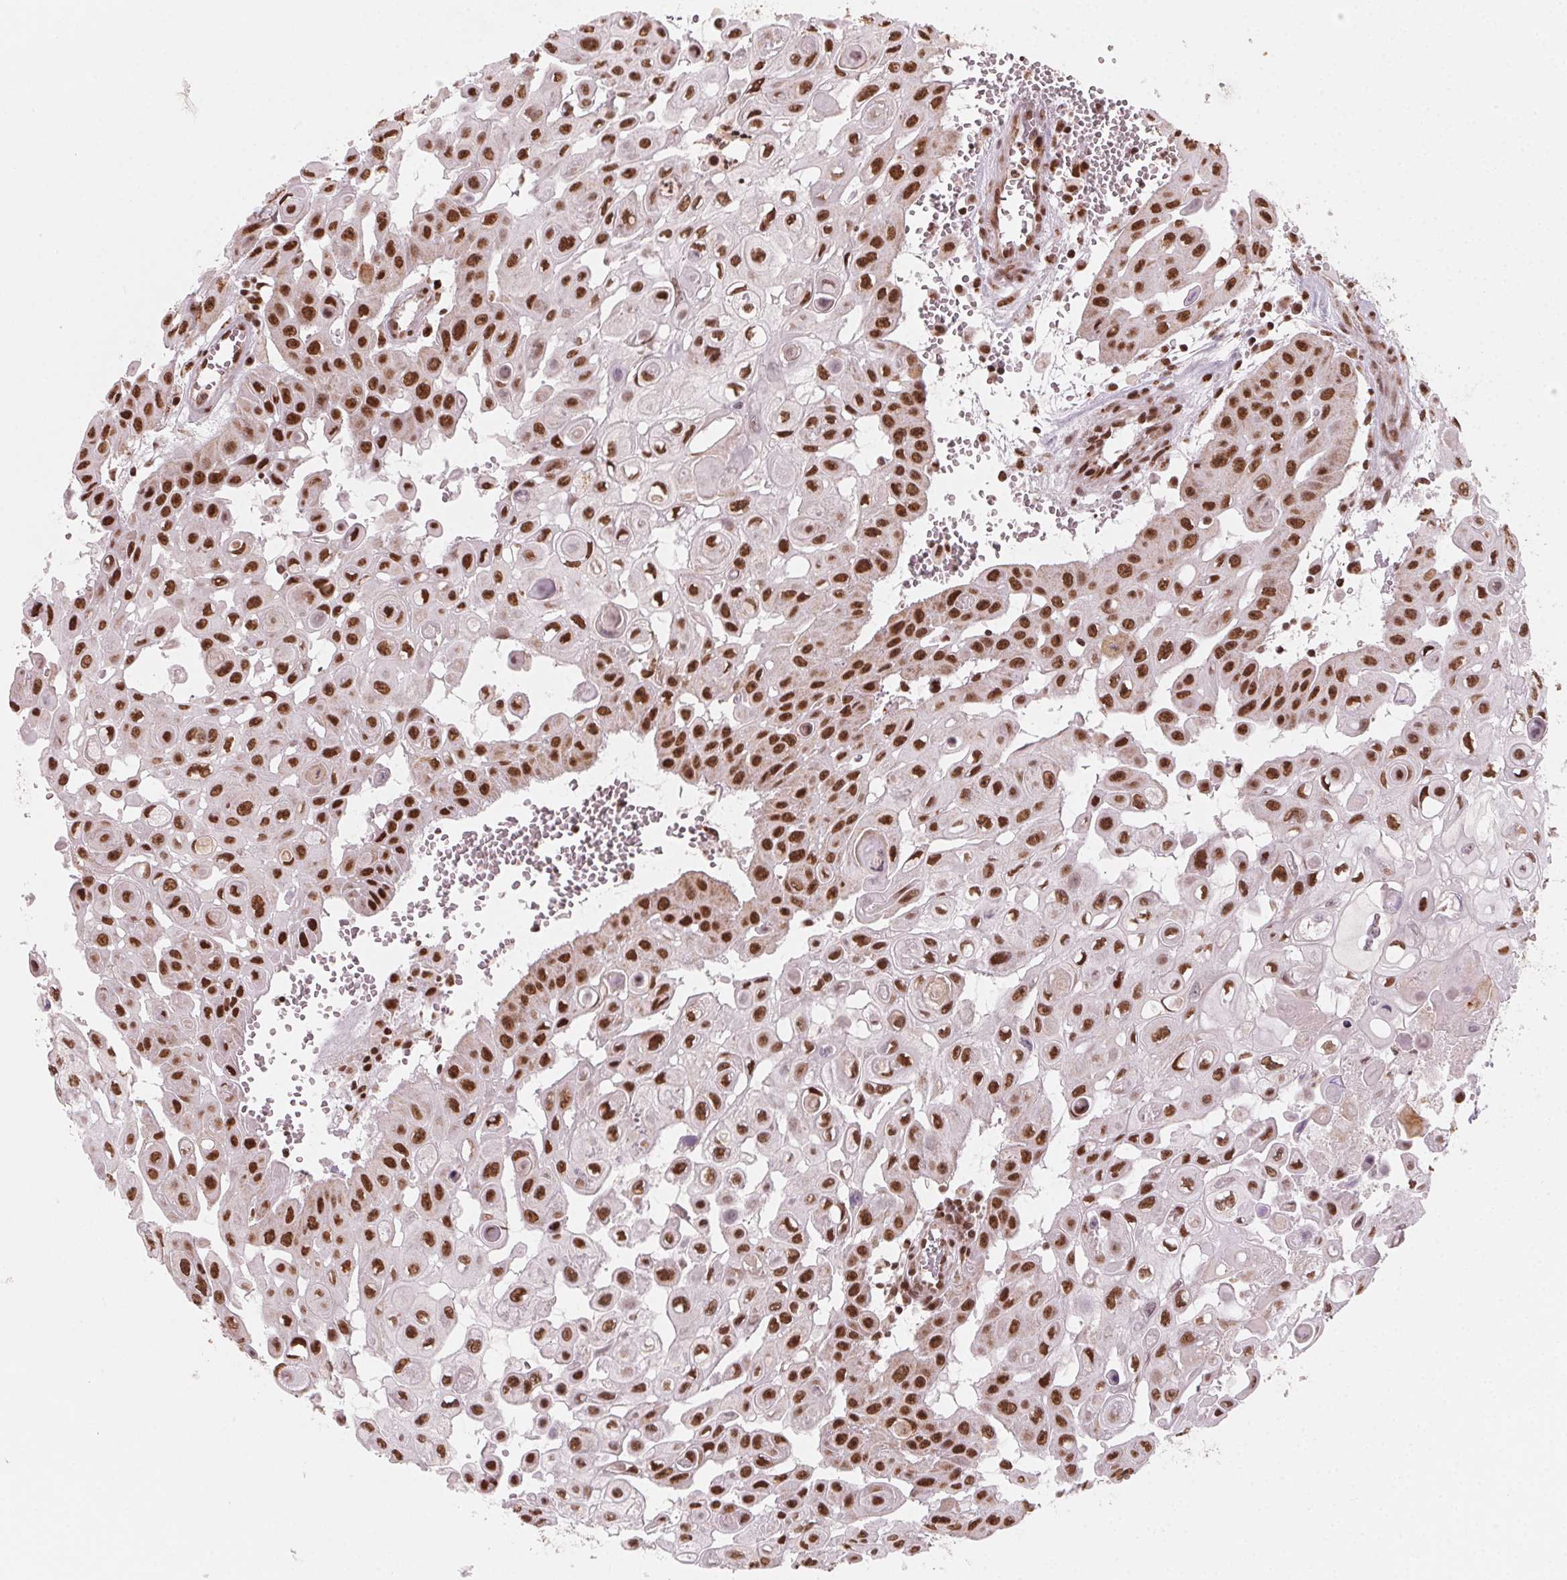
{"staining": {"intensity": "strong", "quantity": ">75%", "location": "nuclear"}, "tissue": "head and neck cancer", "cell_type": "Tumor cells", "image_type": "cancer", "snomed": [{"axis": "morphology", "description": "Adenocarcinoma, NOS"}, {"axis": "topography", "description": "Head-Neck"}], "caption": "A micrograph of human head and neck cancer stained for a protein demonstrates strong nuclear brown staining in tumor cells.", "gene": "TOPORS", "patient": {"sex": "male", "age": 73}}